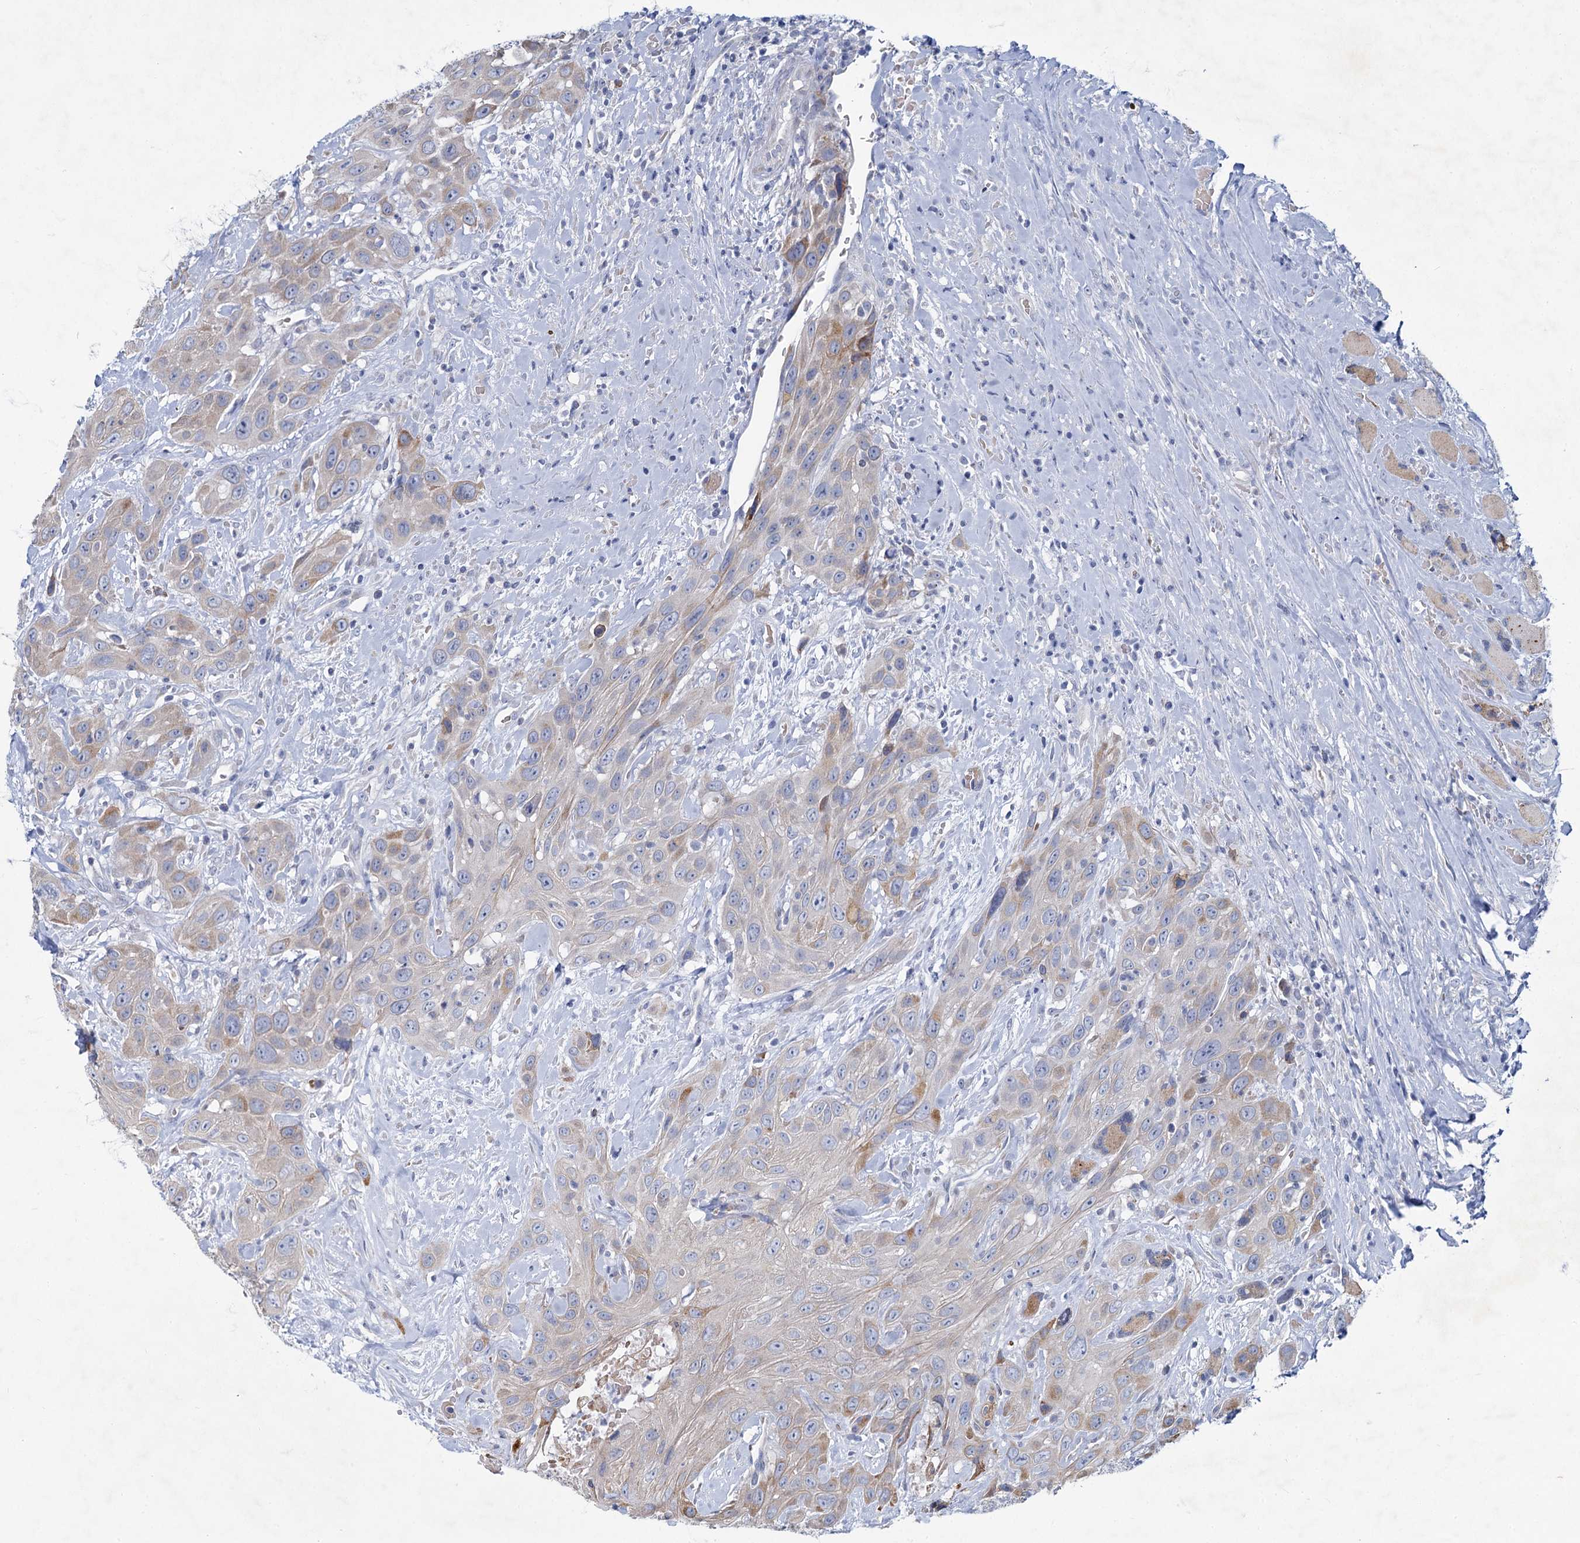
{"staining": {"intensity": "moderate", "quantity": "<25%", "location": "cytoplasmic/membranous"}, "tissue": "head and neck cancer", "cell_type": "Tumor cells", "image_type": "cancer", "snomed": [{"axis": "morphology", "description": "Squamous cell carcinoma, NOS"}, {"axis": "topography", "description": "Head-Neck"}], "caption": "Immunohistochemistry (IHC) of head and neck cancer (squamous cell carcinoma) displays low levels of moderate cytoplasmic/membranous positivity in approximately <25% of tumor cells. (Stains: DAB (3,3'-diaminobenzidine) in brown, nuclei in blue, Microscopy: brightfield microscopy at high magnification).", "gene": "PRSS35", "patient": {"sex": "male", "age": 81}}